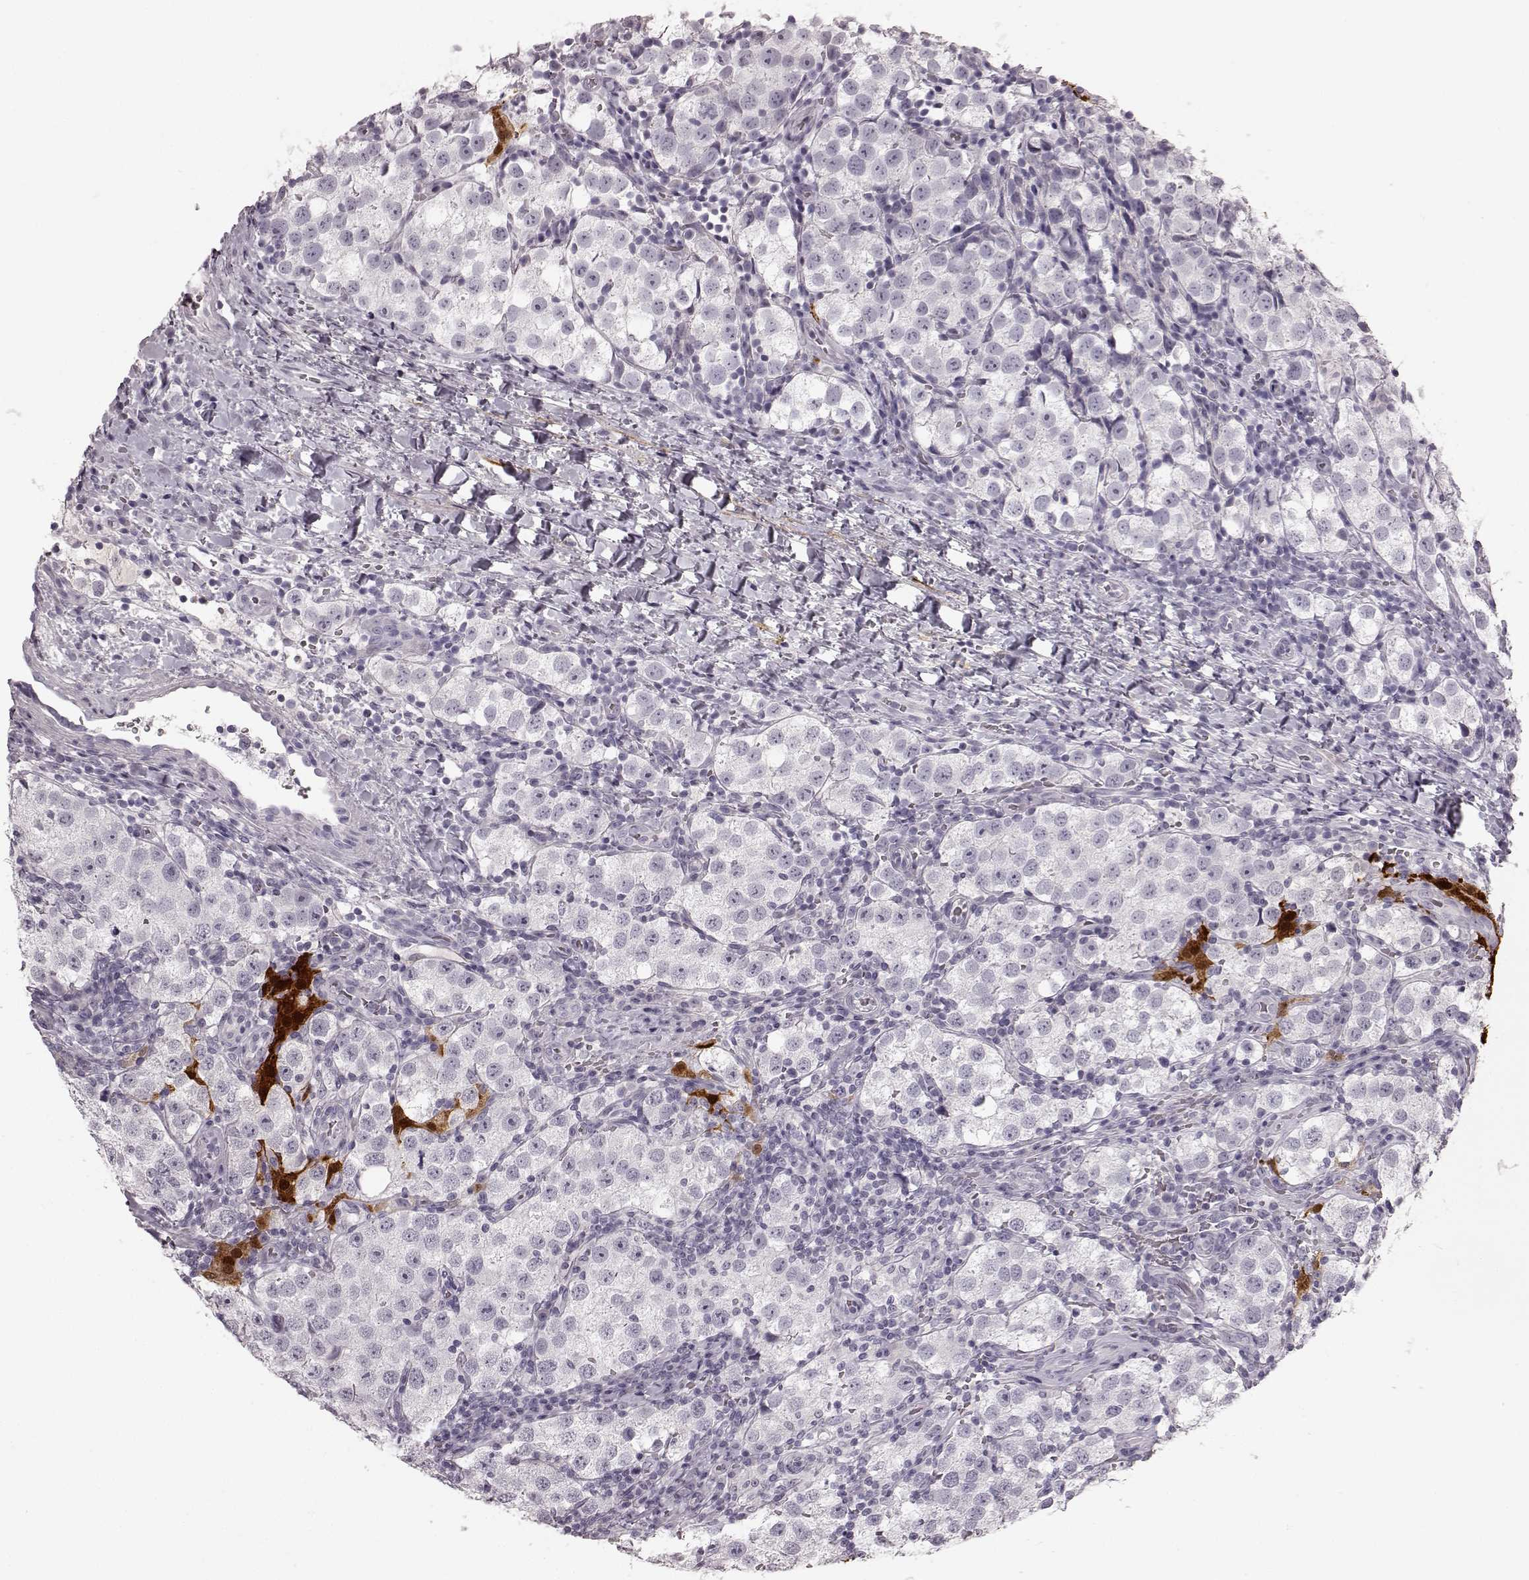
{"staining": {"intensity": "negative", "quantity": "none", "location": "none"}, "tissue": "testis cancer", "cell_type": "Tumor cells", "image_type": "cancer", "snomed": [{"axis": "morphology", "description": "Seminoma, NOS"}, {"axis": "topography", "description": "Testis"}], "caption": "Immunohistochemistry of testis cancer reveals no expression in tumor cells. The staining is performed using DAB (3,3'-diaminobenzidine) brown chromogen with nuclei counter-stained in using hematoxylin.", "gene": "ZNF433", "patient": {"sex": "male", "age": 37}}